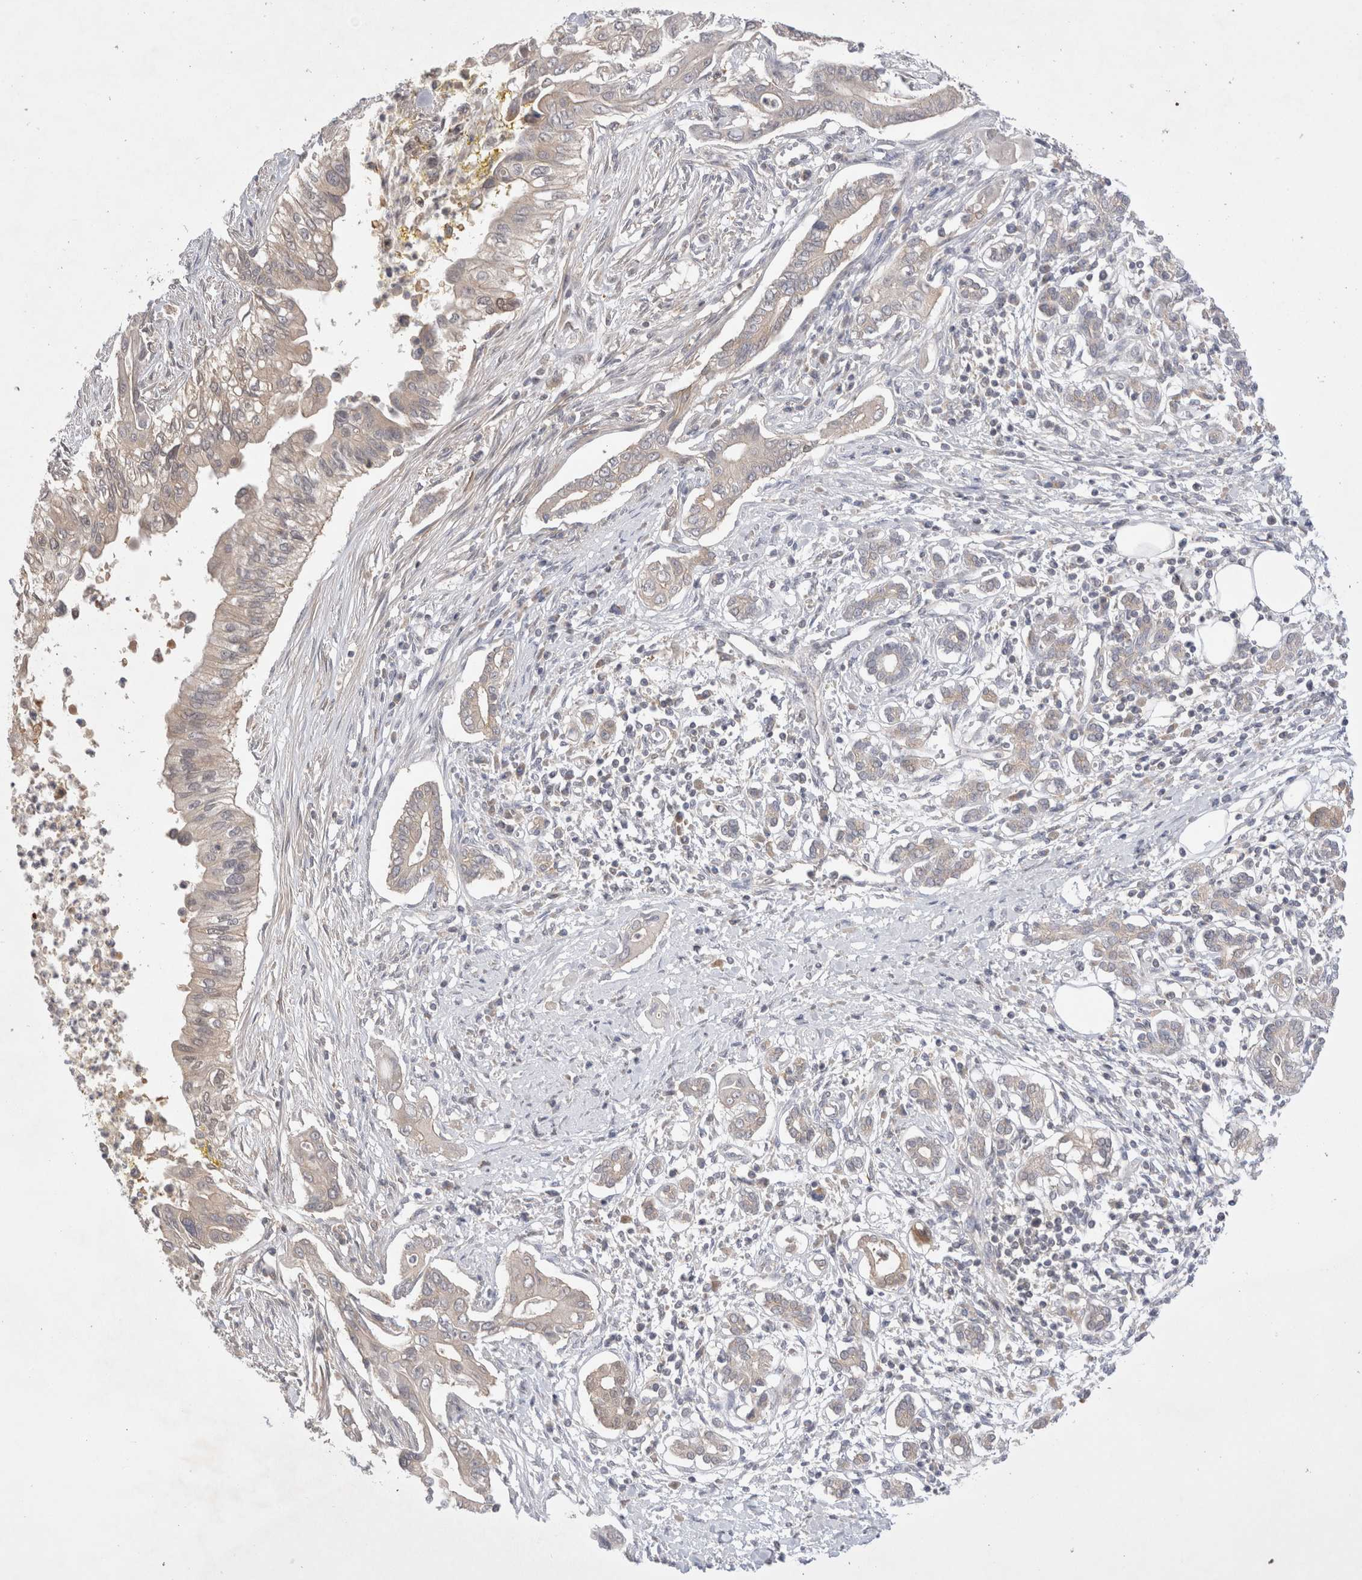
{"staining": {"intensity": "negative", "quantity": "none", "location": "none"}, "tissue": "pancreatic cancer", "cell_type": "Tumor cells", "image_type": "cancer", "snomed": [{"axis": "morphology", "description": "Adenocarcinoma, NOS"}, {"axis": "topography", "description": "Pancreas"}], "caption": "The image exhibits no significant expression in tumor cells of pancreatic adenocarcinoma. The staining is performed using DAB brown chromogen with nuclei counter-stained in using hematoxylin.", "gene": "IFT74", "patient": {"sex": "male", "age": 58}}